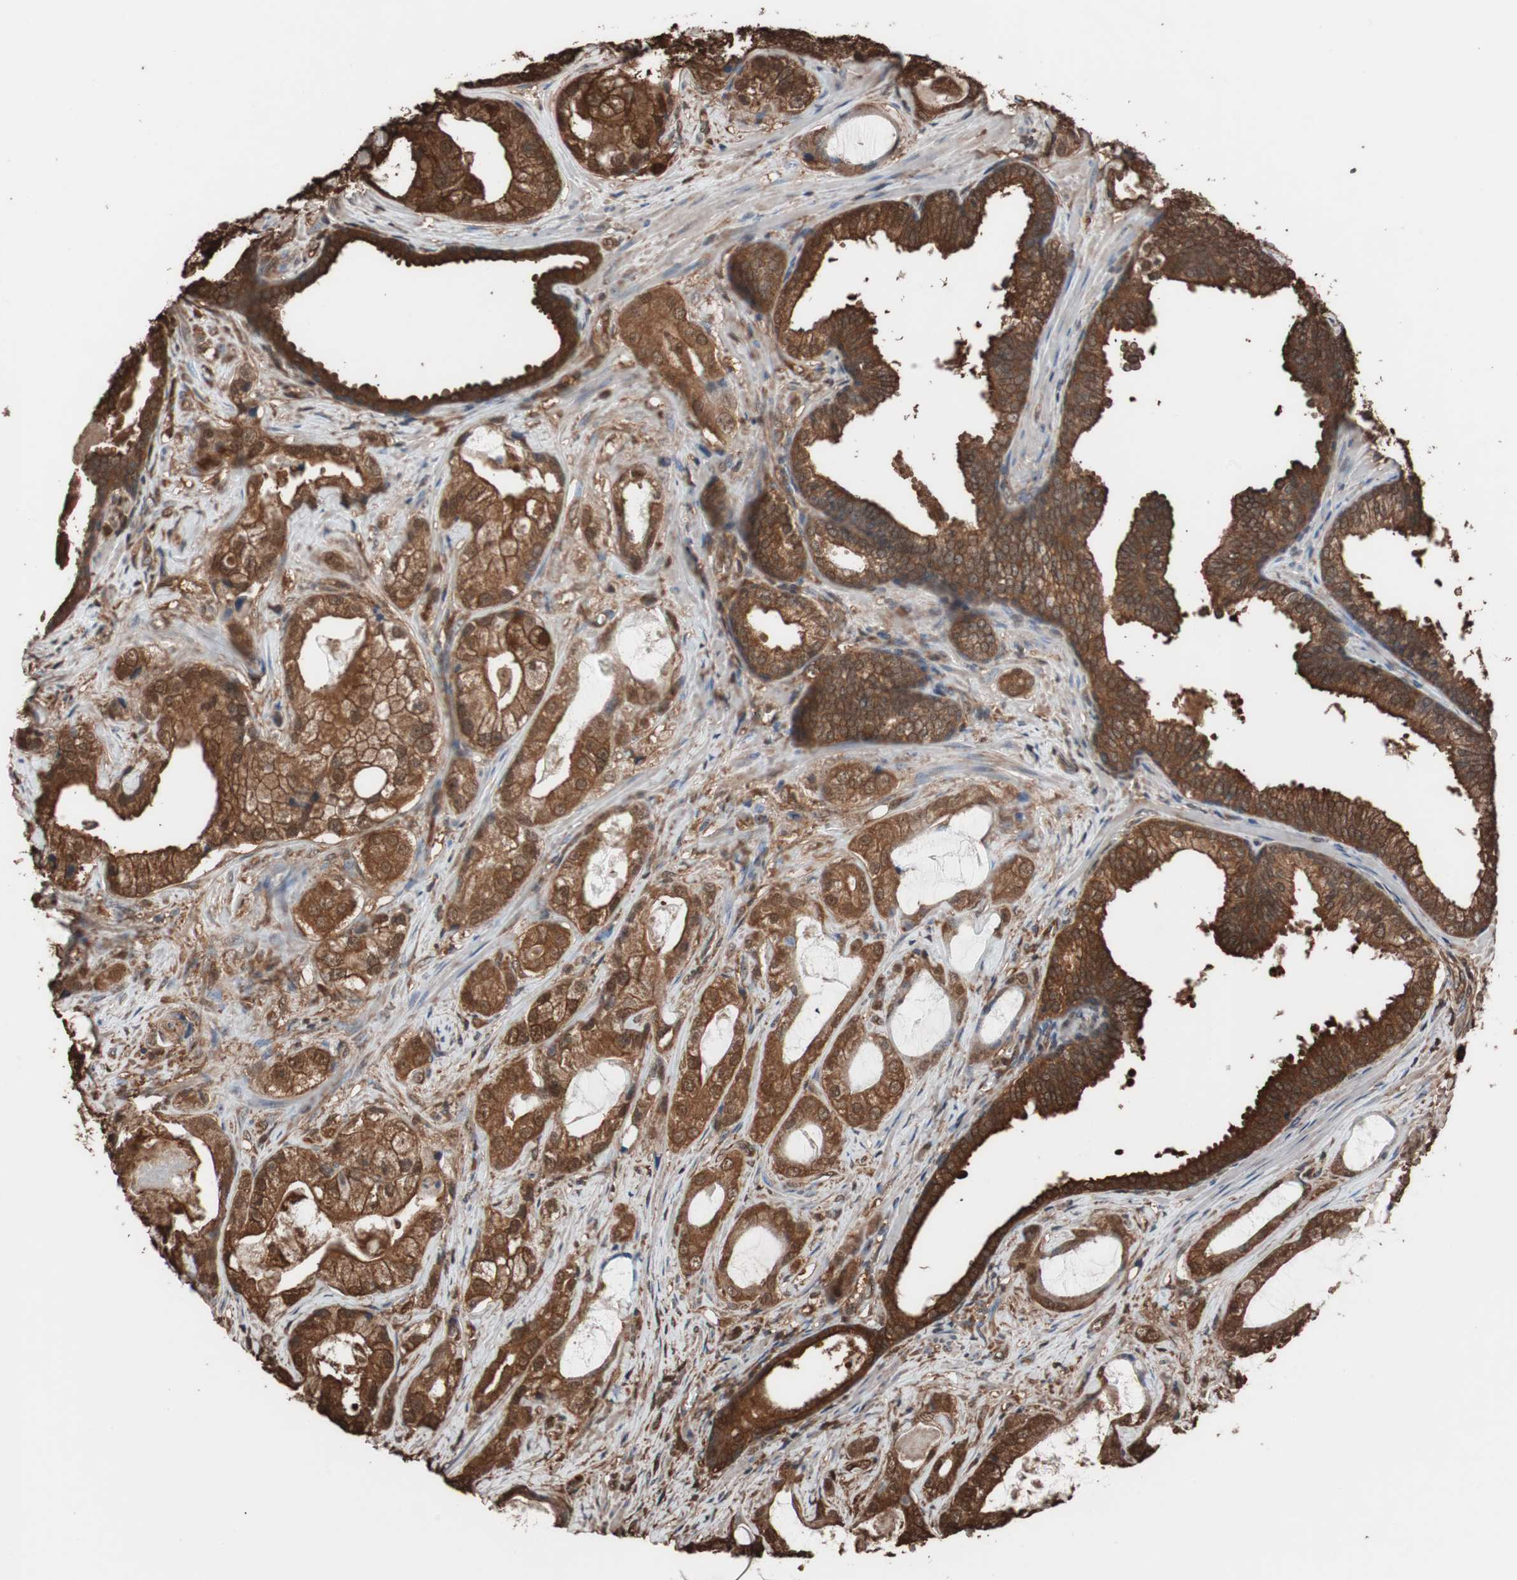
{"staining": {"intensity": "strong", "quantity": ">75%", "location": "cytoplasmic/membranous,nuclear"}, "tissue": "prostate cancer", "cell_type": "Tumor cells", "image_type": "cancer", "snomed": [{"axis": "morphology", "description": "Adenocarcinoma, Low grade"}, {"axis": "topography", "description": "Prostate"}], "caption": "Protein analysis of prostate cancer (adenocarcinoma (low-grade)) tissue exhibits strong cytoplasmic/membranous and nuclear positivity in approximately >75% of tumor cells.", "gene": "CALM2", "patient": {"sex": "male", "age": 59}}